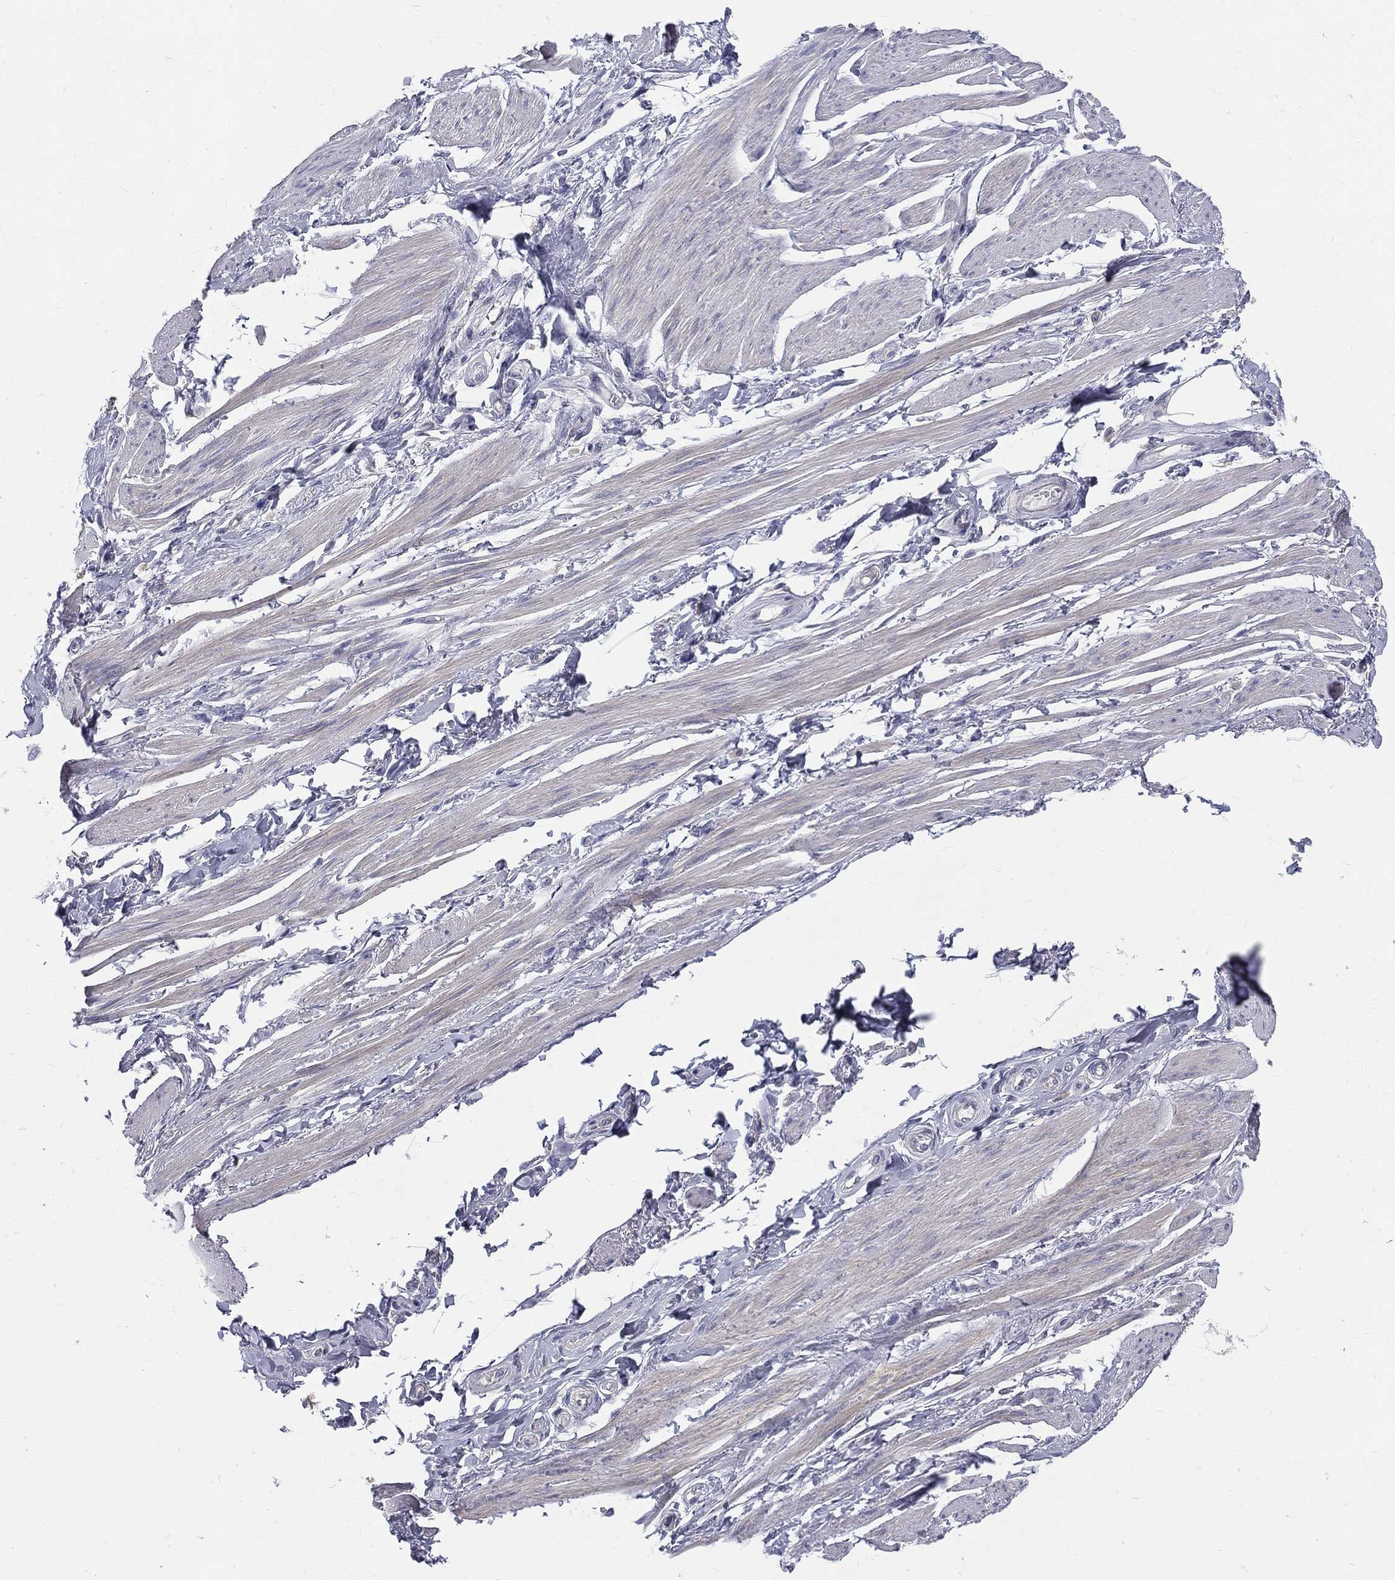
{"staining": {"intensity": "negative", "quantity": "none", "location": "none"}, "tissue": "adipose tissue", "cell_type": "Adipocytes", "image_type": "normal", "snomed": [{"axis": "morphology", "description": "Normal tissue, NOS"}, {"axis": "topography", "description": "Skeletal muscle"}, {"axis": "topography", "description": "Anal"}, {"axis": "topography", "description": "Peripheral nerve tissue"}], "caption": "Immunohistochemistry micrograph of benign adipose tissue stained for a protein (brown), which displays no positivity in adipocytes.", "gene": "ETNPPL", "patient": {"sex": "male", "age": 53}}